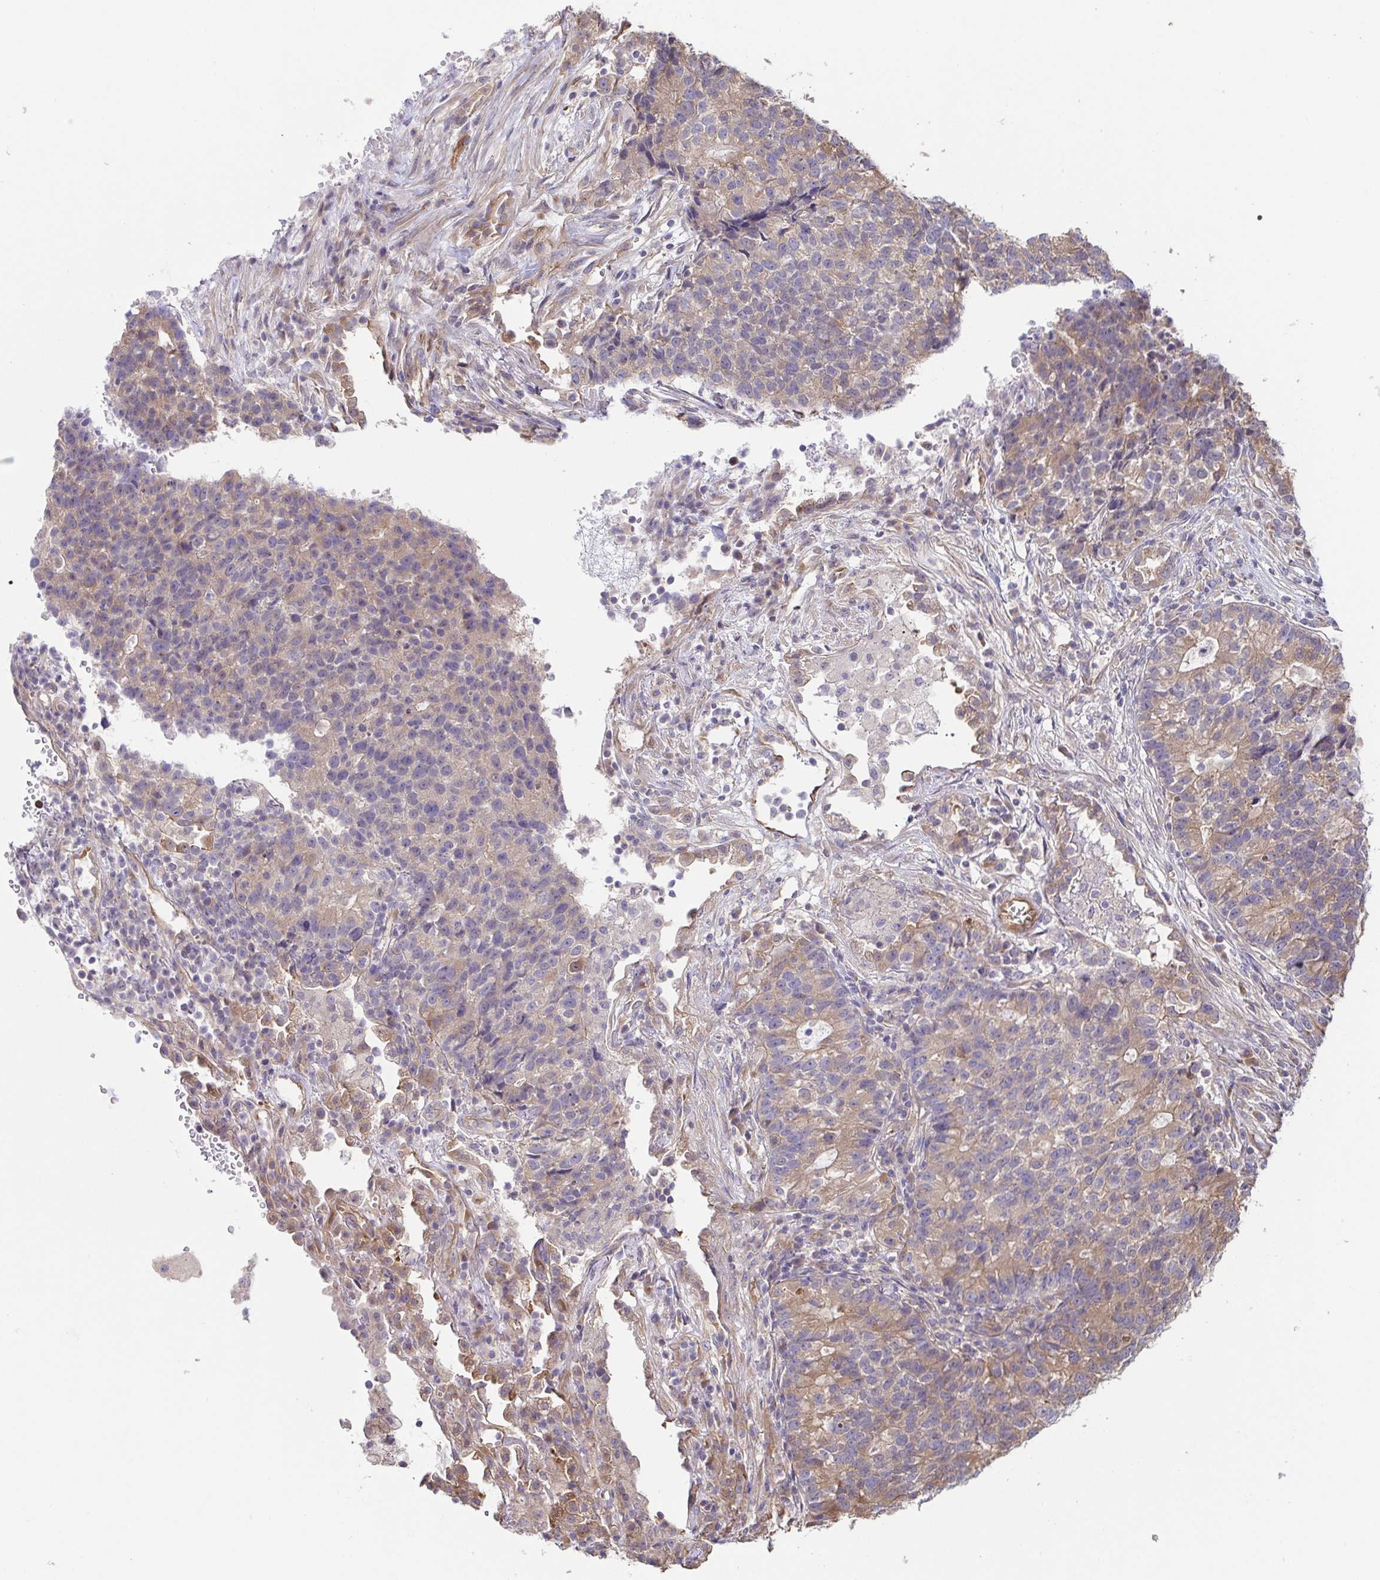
{"staining": {"intensity": "weak", "quantity": "25%-75%", "location": "cytoplasmic/membranous"}, "tissue": "lung cancer", "cell_type": "Tumor cells", "image_type": "cancer", "snomed": [{"axis": "morphology", "description": "Adenocarcinoma, NOS"}, {"axis": "topography", "description": "Lung"}], "caption": "Approximately 25%-75% of tumor cells in lung cancer (adenocarcinoma) display weak cytoplasmic/membranous protein staining as visualized by brown immunohistochemical staining.", "gene": "EIF3D", "patient": {"sex": "male", "age": 57}}